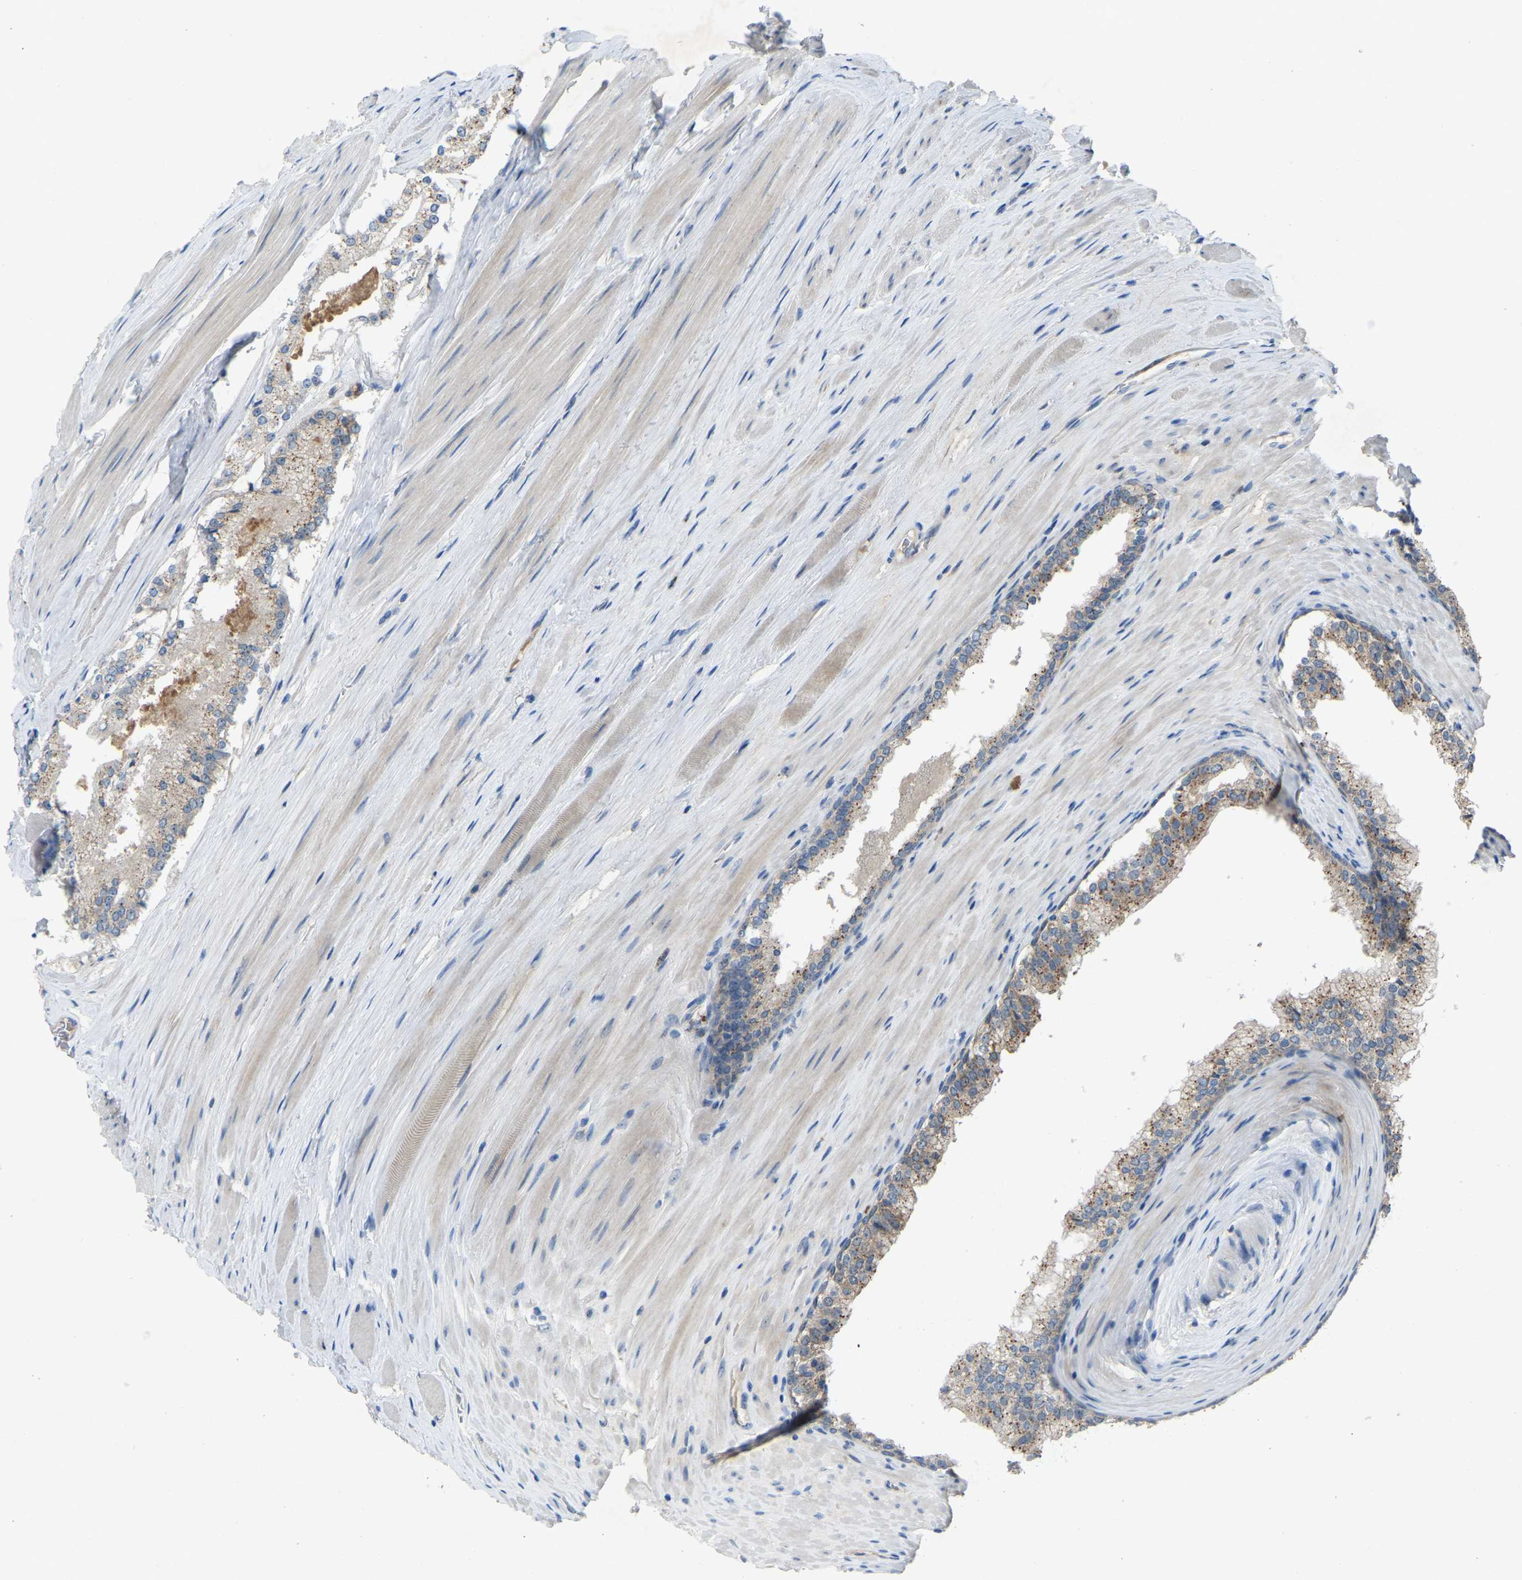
{"staining": {"intensity": "moderate", "quantity": "25%-75%", "location": "cytoplasmic/membranous"}, "tissue": "prostate cancer", "cell_type": "Tumor cells", "image_type": "cancer", "snomed": [{"axis": "morphology", "description": "Adenocarcinoma, Low grade"}, {"axis": "topography", "description": "Prostate"}], "caption": "Immunohistochemistry (DAB (3,3'-diaminobenzidine)) staining of prostate cancer (low-grade adenocarcinoma) reveals moderate cytoplasmic/membranous protein expression in about 25%-75% of tumor cells.", "gene": "FHIT", "patient": {"sex": "male", "age": 70}}